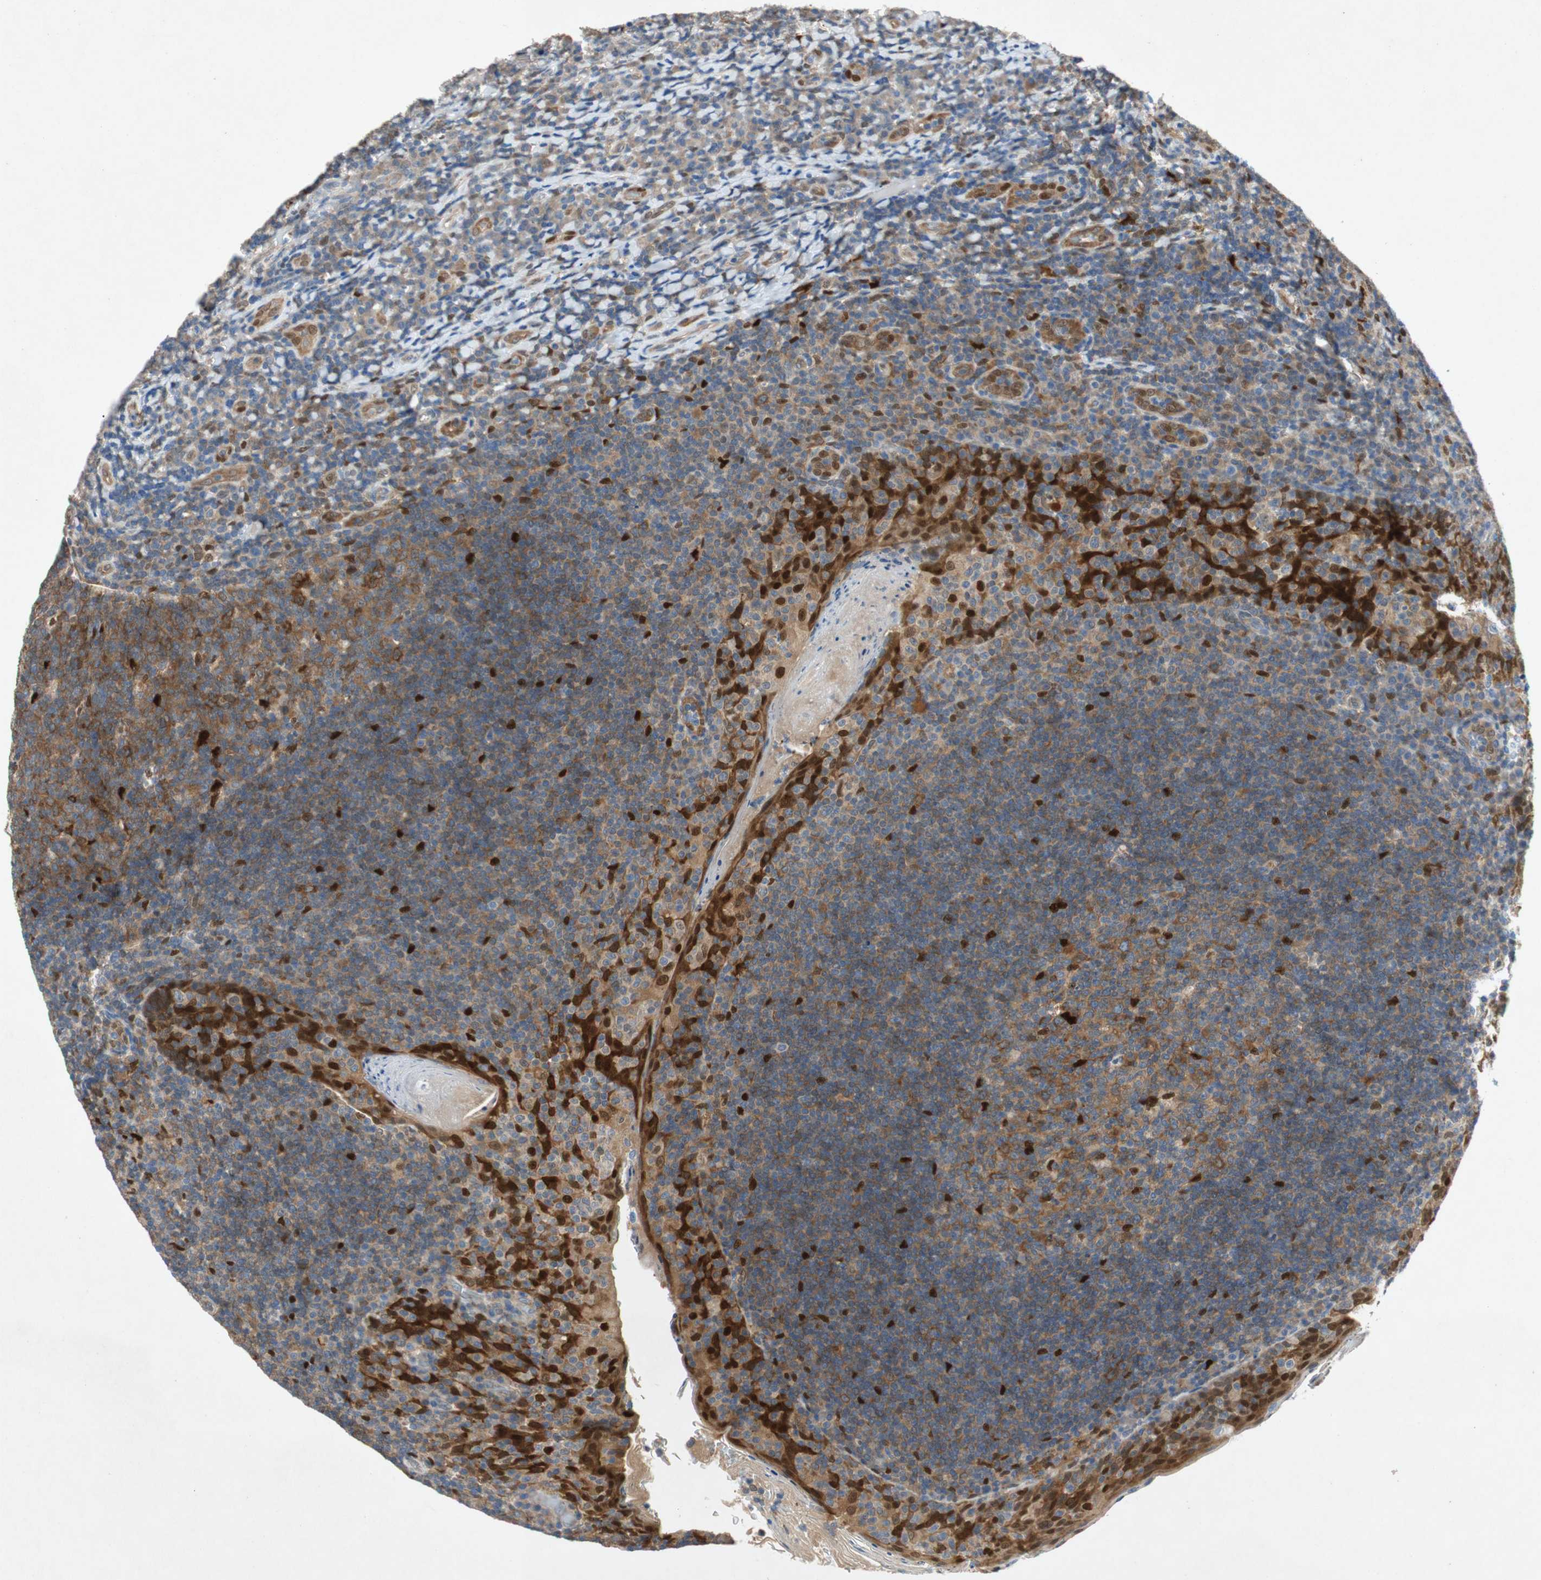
{"staining": {"intensity": "moderate", "quantity": ">75%", "location": "cytoplasmic/membranous"}, "tissue": "tonsil", "cell_type": "Germinal center cells", "image_type": "normal", "snomed": [{"axis": "morphology", "description": "Normal tissue, NOS"}, {"axis": "topography", "description": "Tonsil"}], "caption": "Tonsil stained for a protein (brown) demonstrates moderate cytoplasmic/membranous positive expression in about >75% of germinal center cells.", "gene": "RELB", "patient": {"sex": "male", "age": 17}}